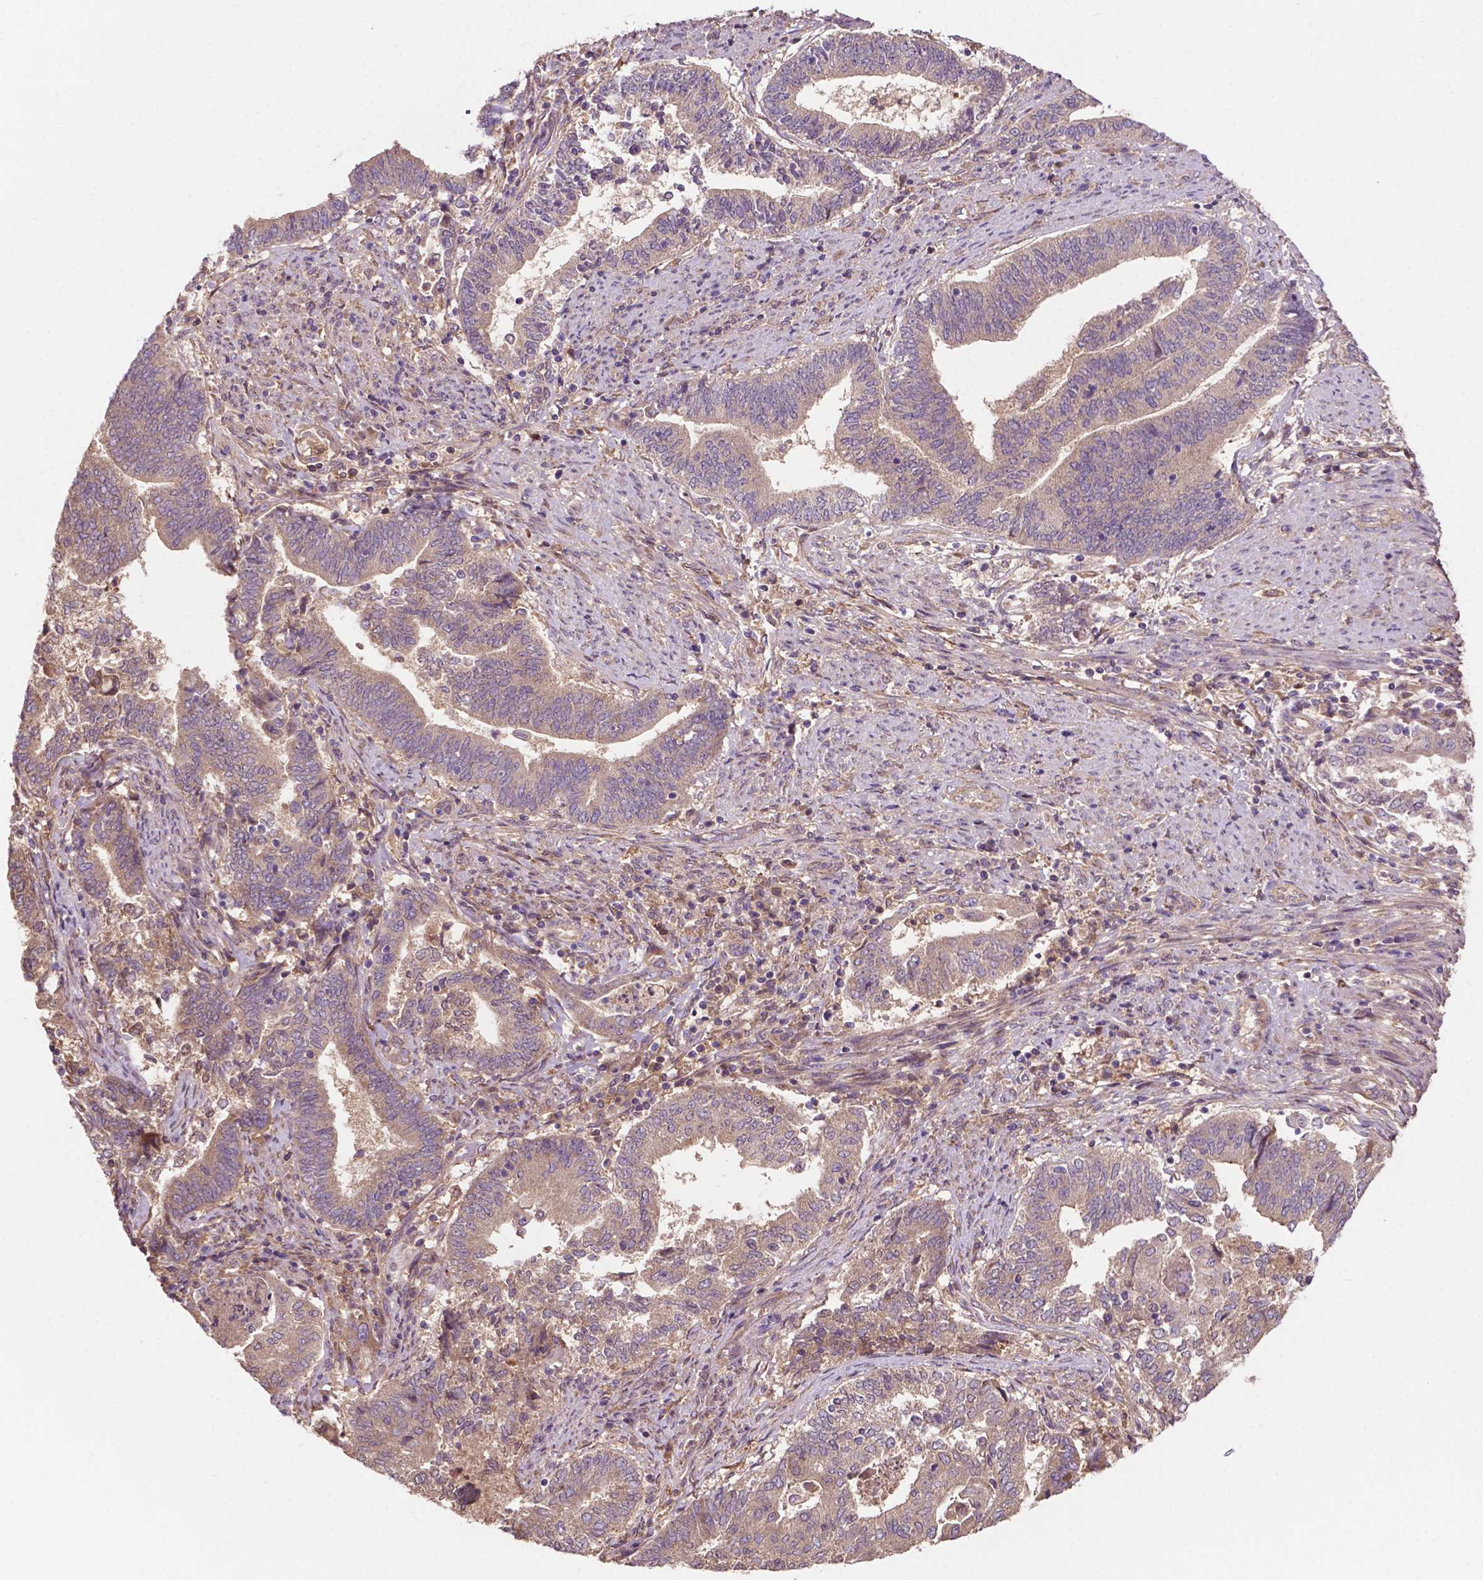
{"staining": {"intensity": "weak", "quantity": "25%-75%", "location": "cytoplasmic/membranous"}, "tissue": "endometrial cancer", "cell_type": "Tumor cells", "image_type": "cancer", "snomed": [{"axis": "morphology", "description": "Adenocarcinoma, NOS"}, {"axis": "topography", "description": "Endometrium"}], "caption": "IHC image of endometrial cancer stained for a protein (brown), which reveals low levels of weak cytoplasmic/membranous staining in approximately 25%-75% of tumor cells.", "gene": "GJA9", "patient": {"sex": "female", "age": 65}}